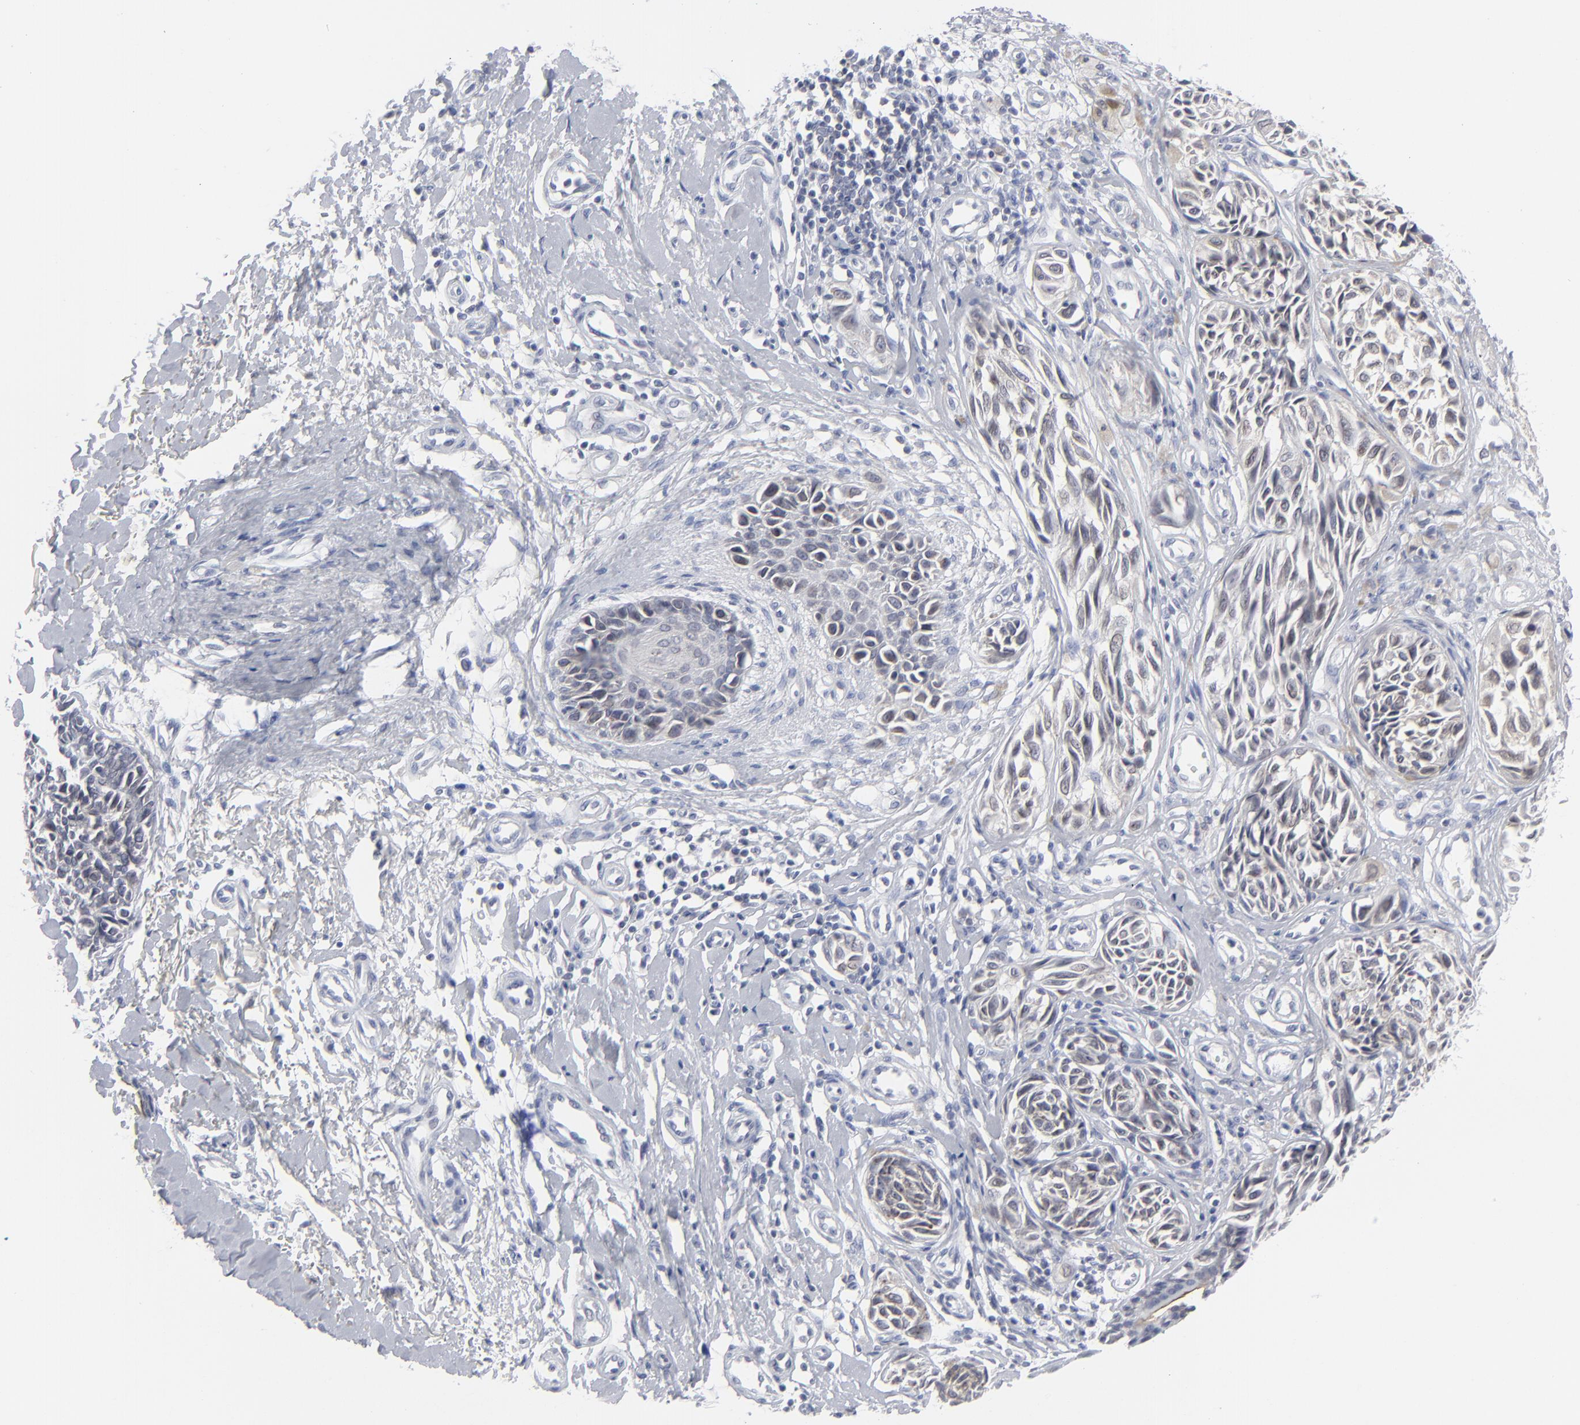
{"staining": {"intensity": "weak", "quantity": "<25%", "location": "cytoplasmic/membranous"}, "tissue": "melanoma", "cell_type": "Tumor cells", "image_type": "cancer", "snomed": [{"axis": "morphology", "description": "Malignant melanoma, NOS"}, {"axis": "topography", "description": "Skin"}], "caption": "Protein analysis of malignant melanoma exhibits no significant expression in tumor cells. Nuclei are stained in blue.", "gene": "NUP88", "patient": {"sex": "male", "age": 67}}